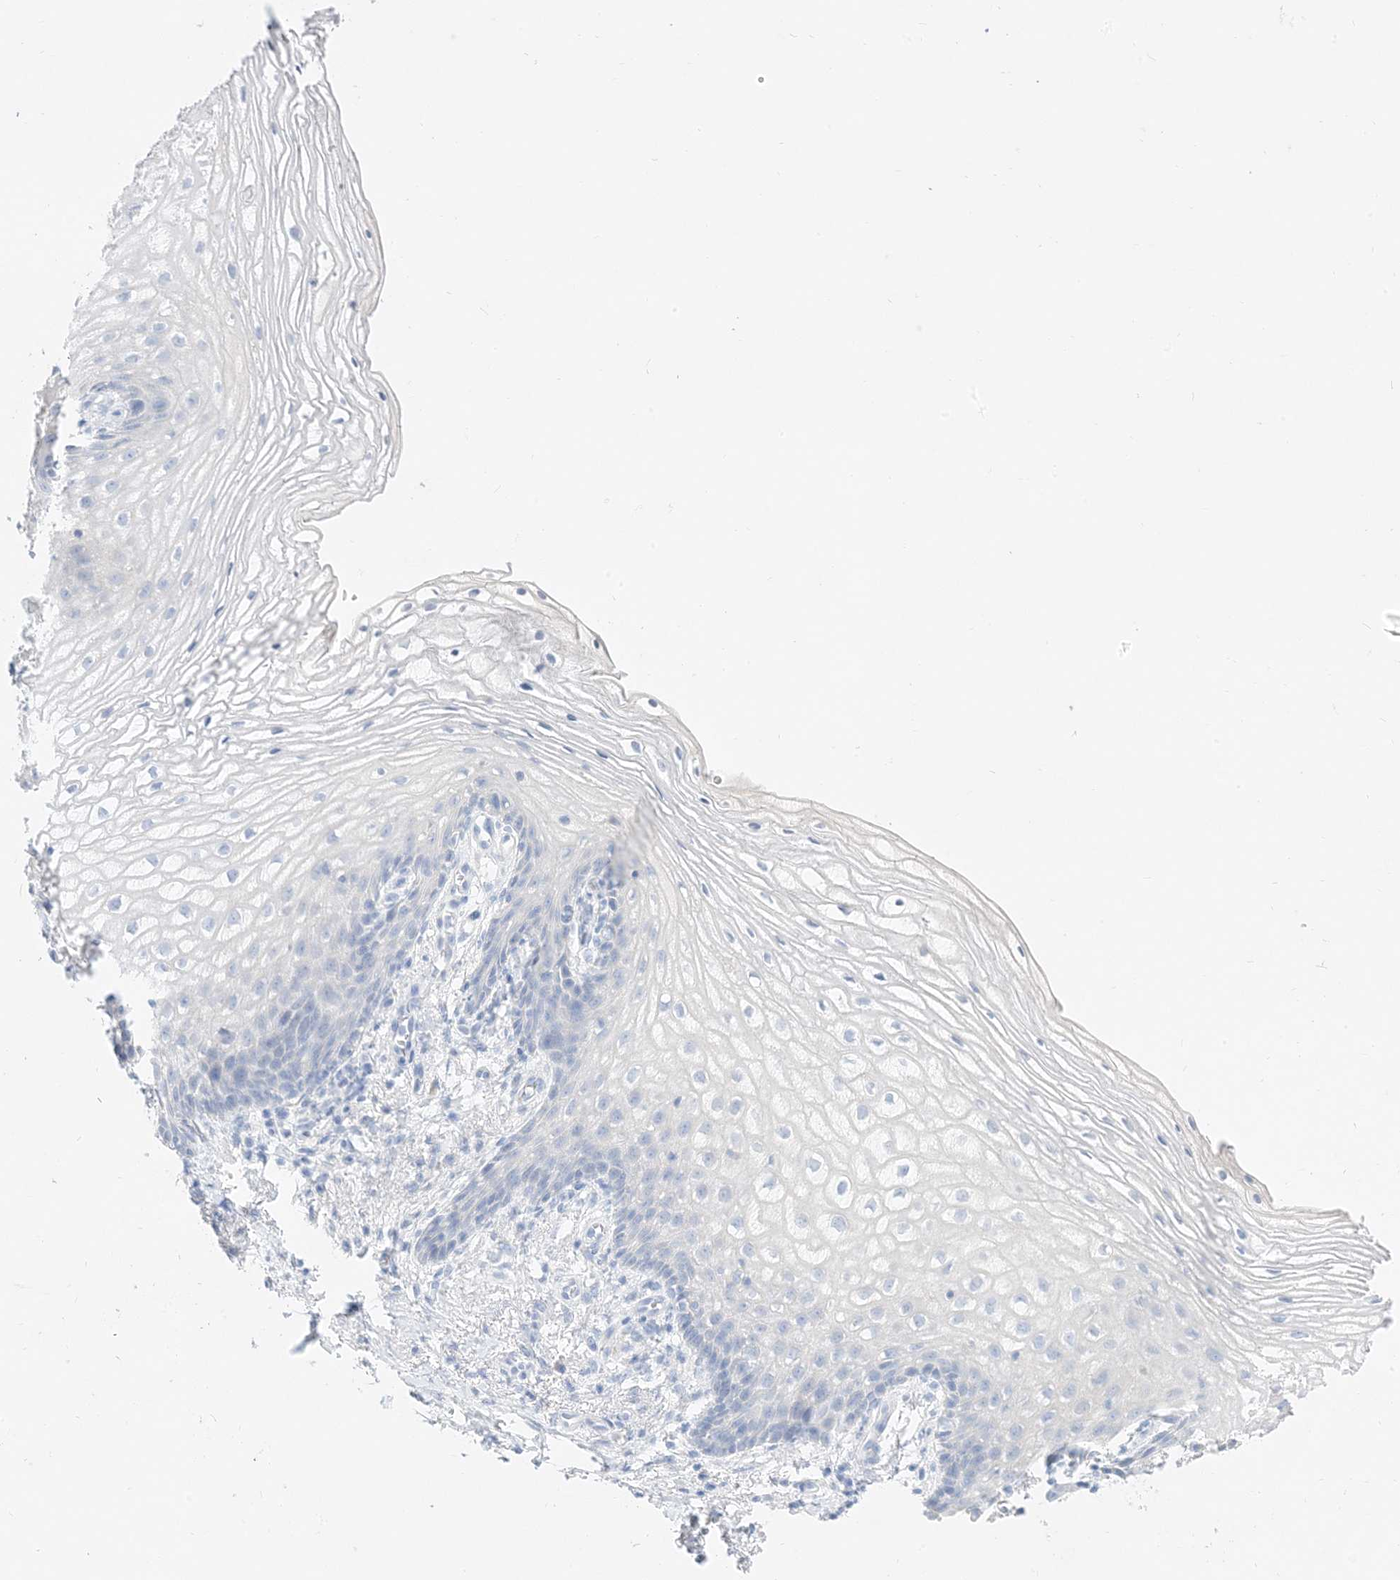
{"staining": {"intensity": "negative", "quantity": "none", "location": "none"}, "tissue": "vagina", "cell_type": "Squamous epithelial cells", "image_type": "normal", "snomed": [{"axis": "morphology", "description": "Normal tissue, NOS"}, {"axis": "topography", "description": "Vagina"}], "caption": "The immunohistochemistry micrograph has no significant positivity in squamous epithelial cells of vagina.", "gene": "MUC17", "patient": {"sex": "female", "age": 60}}